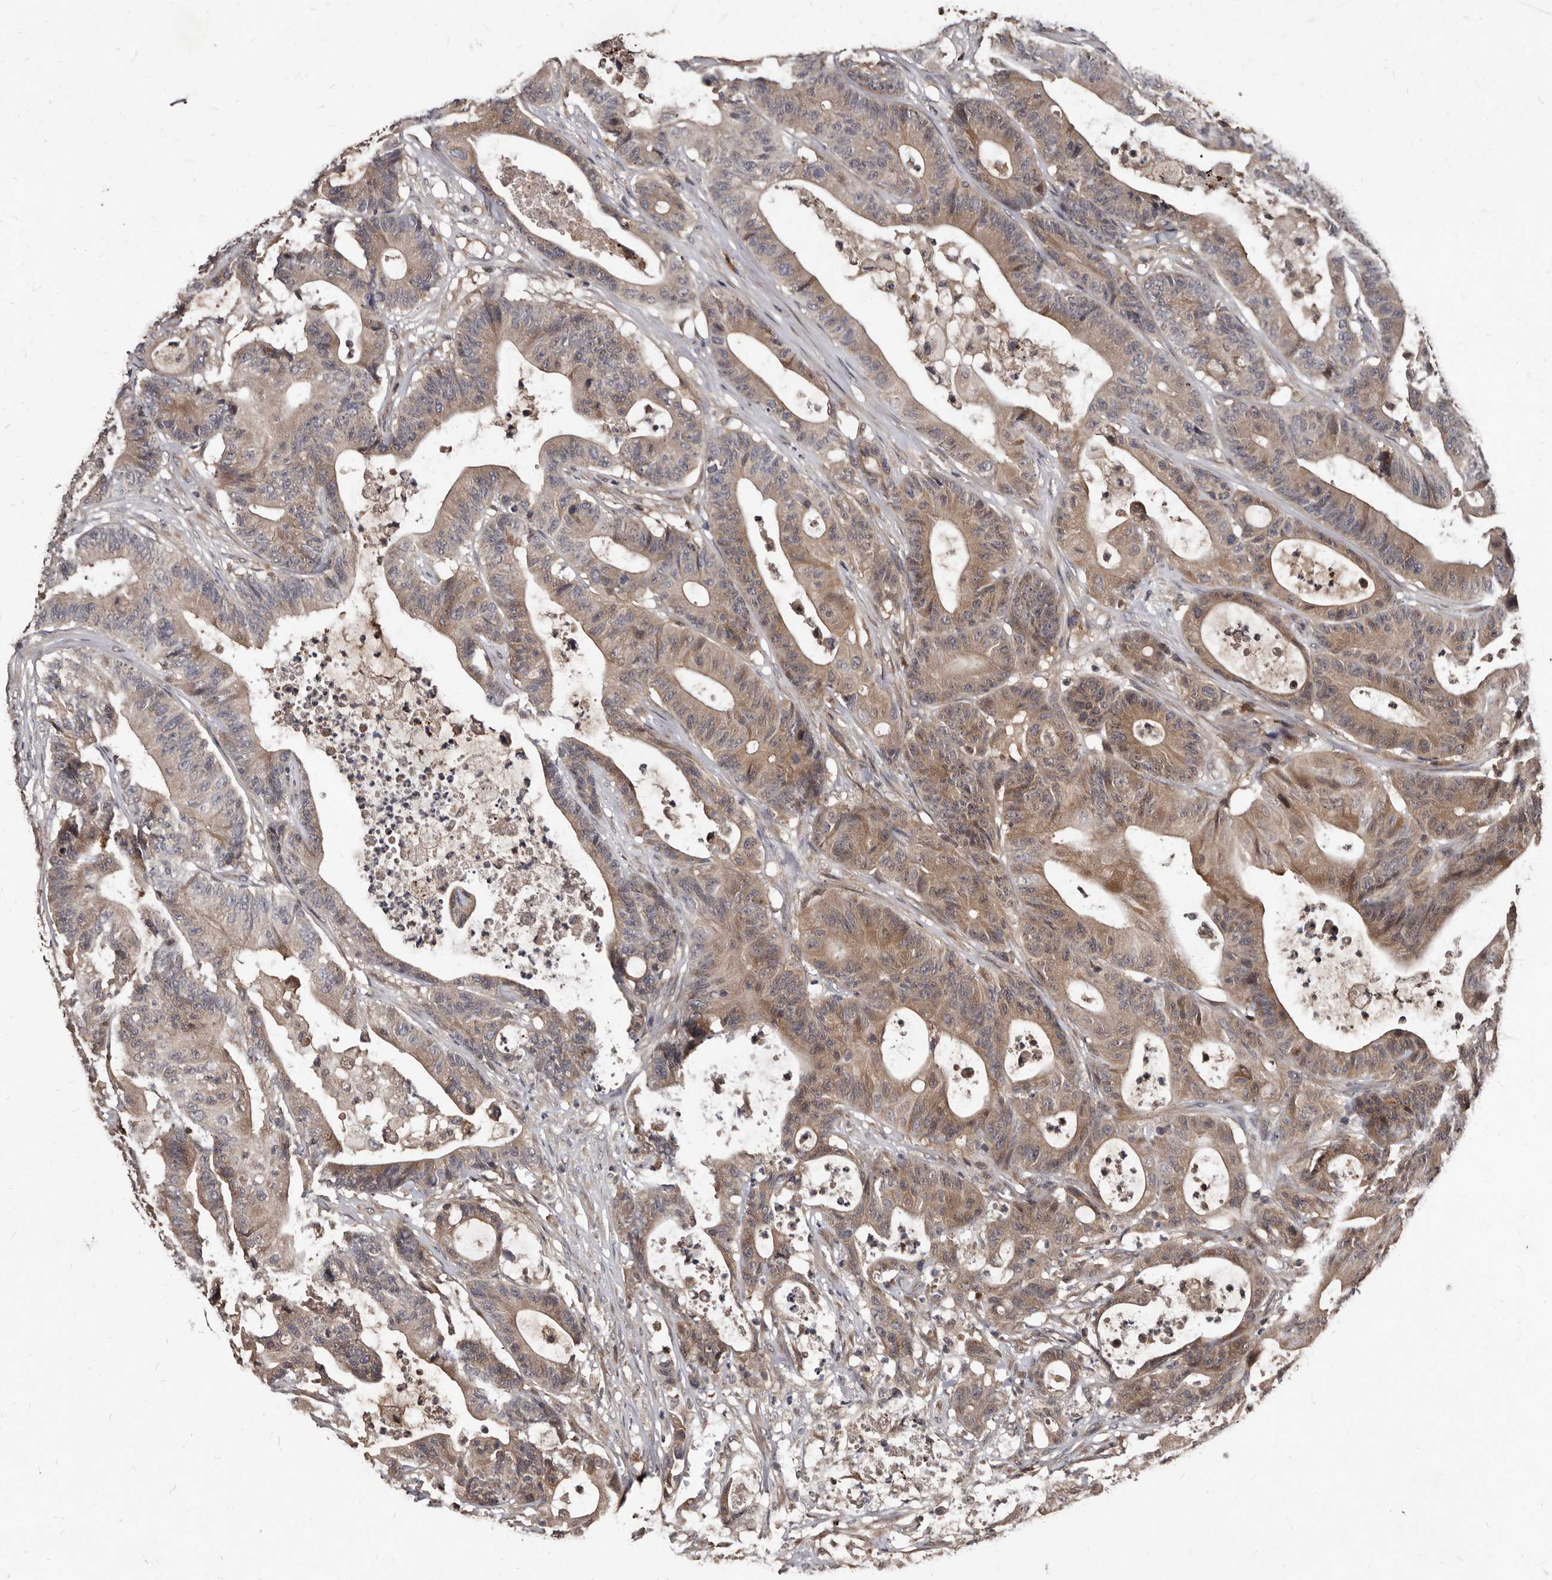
{"staining": {"intensity": "moderate", "quantity": ">75%", "location": "cytoplasmic/membranous"}, "tissue": "colorectal cancer", "cell_type": "Tumor cells", "image_type": "cancer", "snomed": [{"axis": "morphology", "description": "Adenocarcinoma, NOS"}, {"axis": "topography", "description": "Colon"}], "caption": "IHC image of neoplastic tissue: human colorectal cancer stained using immunohistochemistry displays medium levels of moderate protein expression localized specifically in the cytoplasmic/membranous of tumor cells, appearing as a cytoplasmic/membranous brown color.", "gene": "PMVK", "patient": {"sex": "female", "age": 84}}